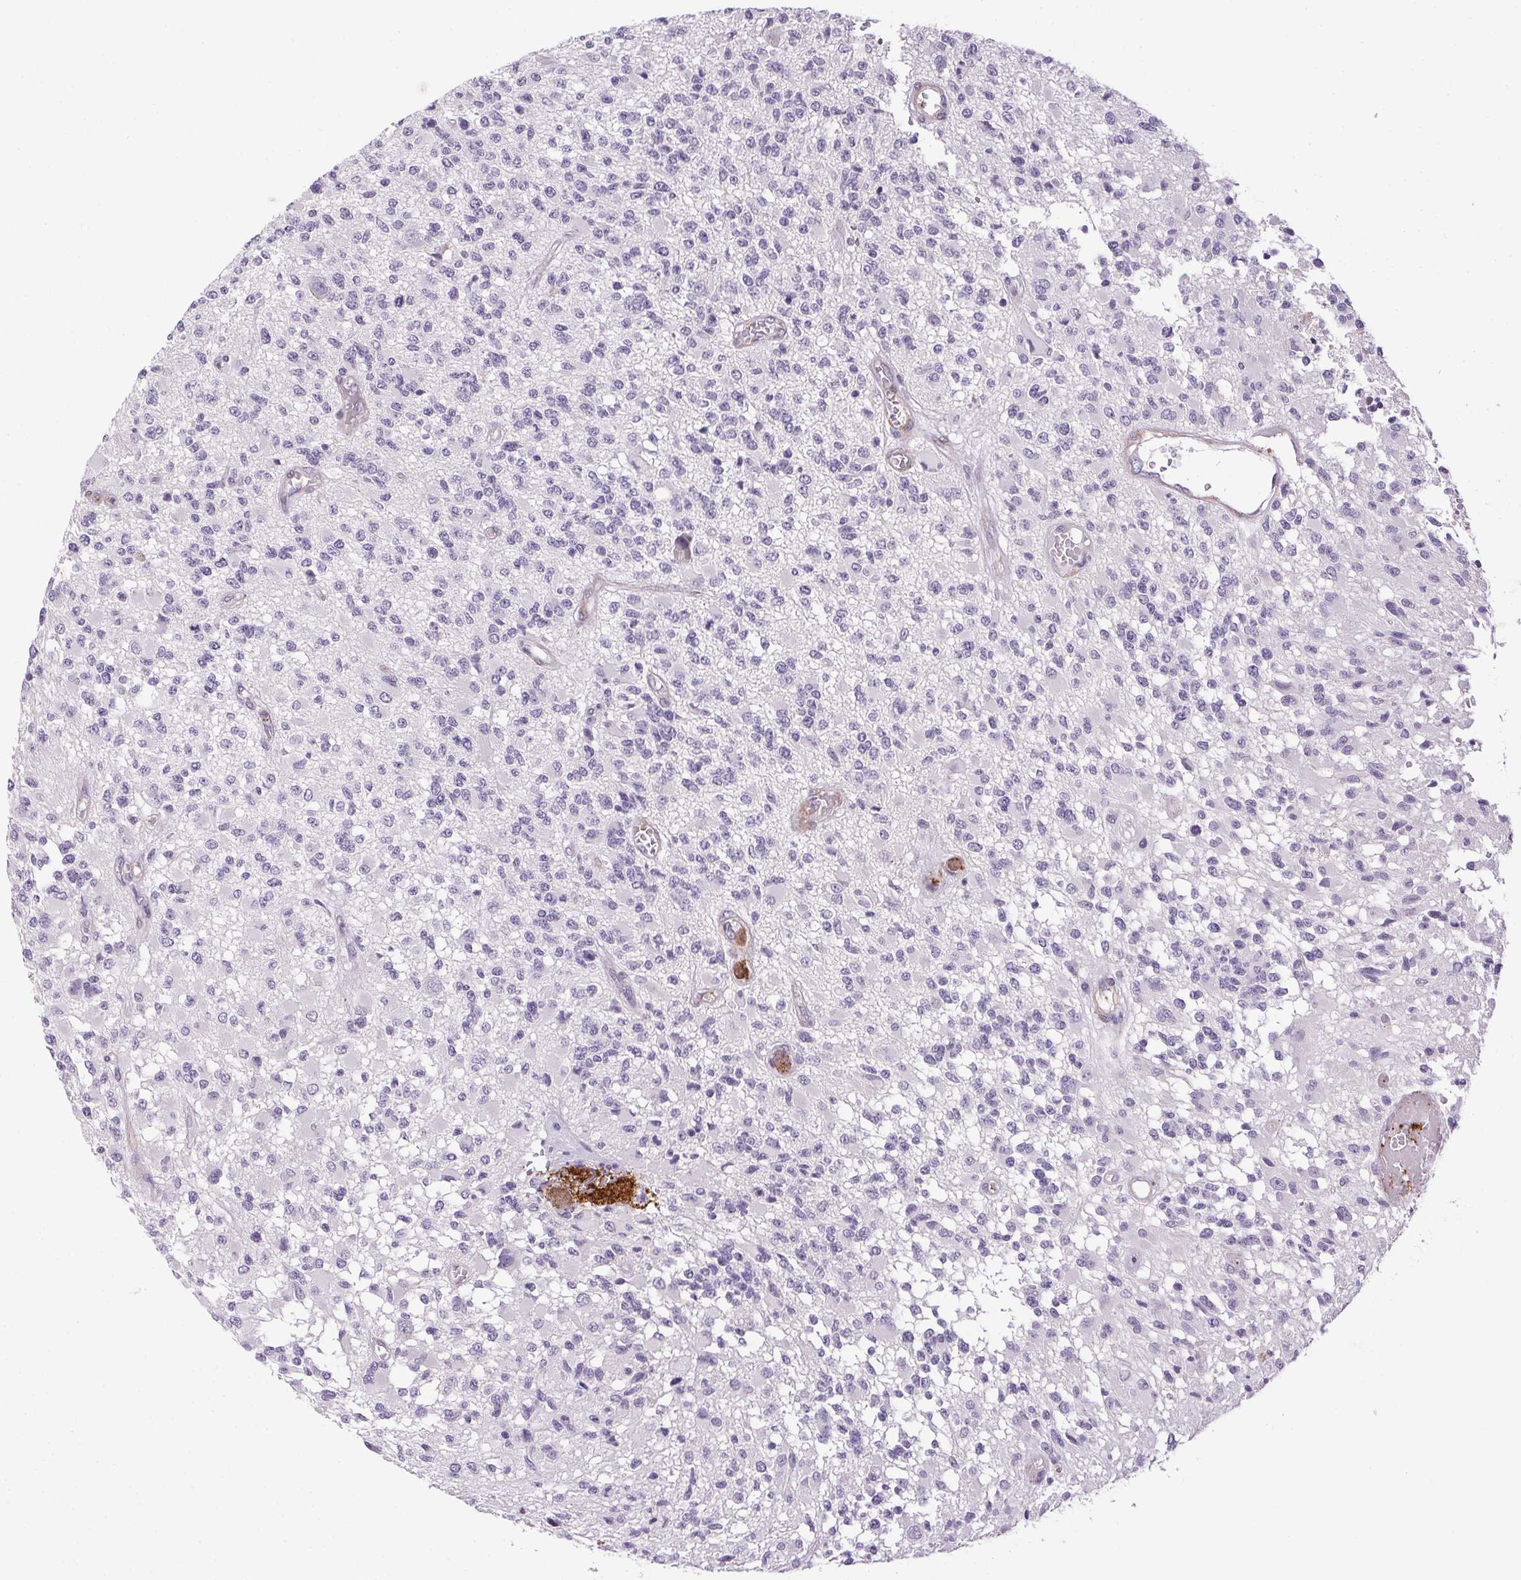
{"staining": {"intensity": "negative", "quantity": "none", "location": "none"}, "tissue": "glioma", "cell_type": "Tumor cells", "image_type": "cancer", "snomed": [{"axis": "morphology", "description": "Glioma, malignant, High grade"}, {"axis": "topography", "description": "Brain"}], "caption": "High magnification brightfield microscopy of malignant high-grade glioma stained with DAB (brown) and counterstained with hematoxylin (blue): tumor cells show no significant positivity.", "gene": "PRL", "patient": {"sex": "female", "age": 63}}